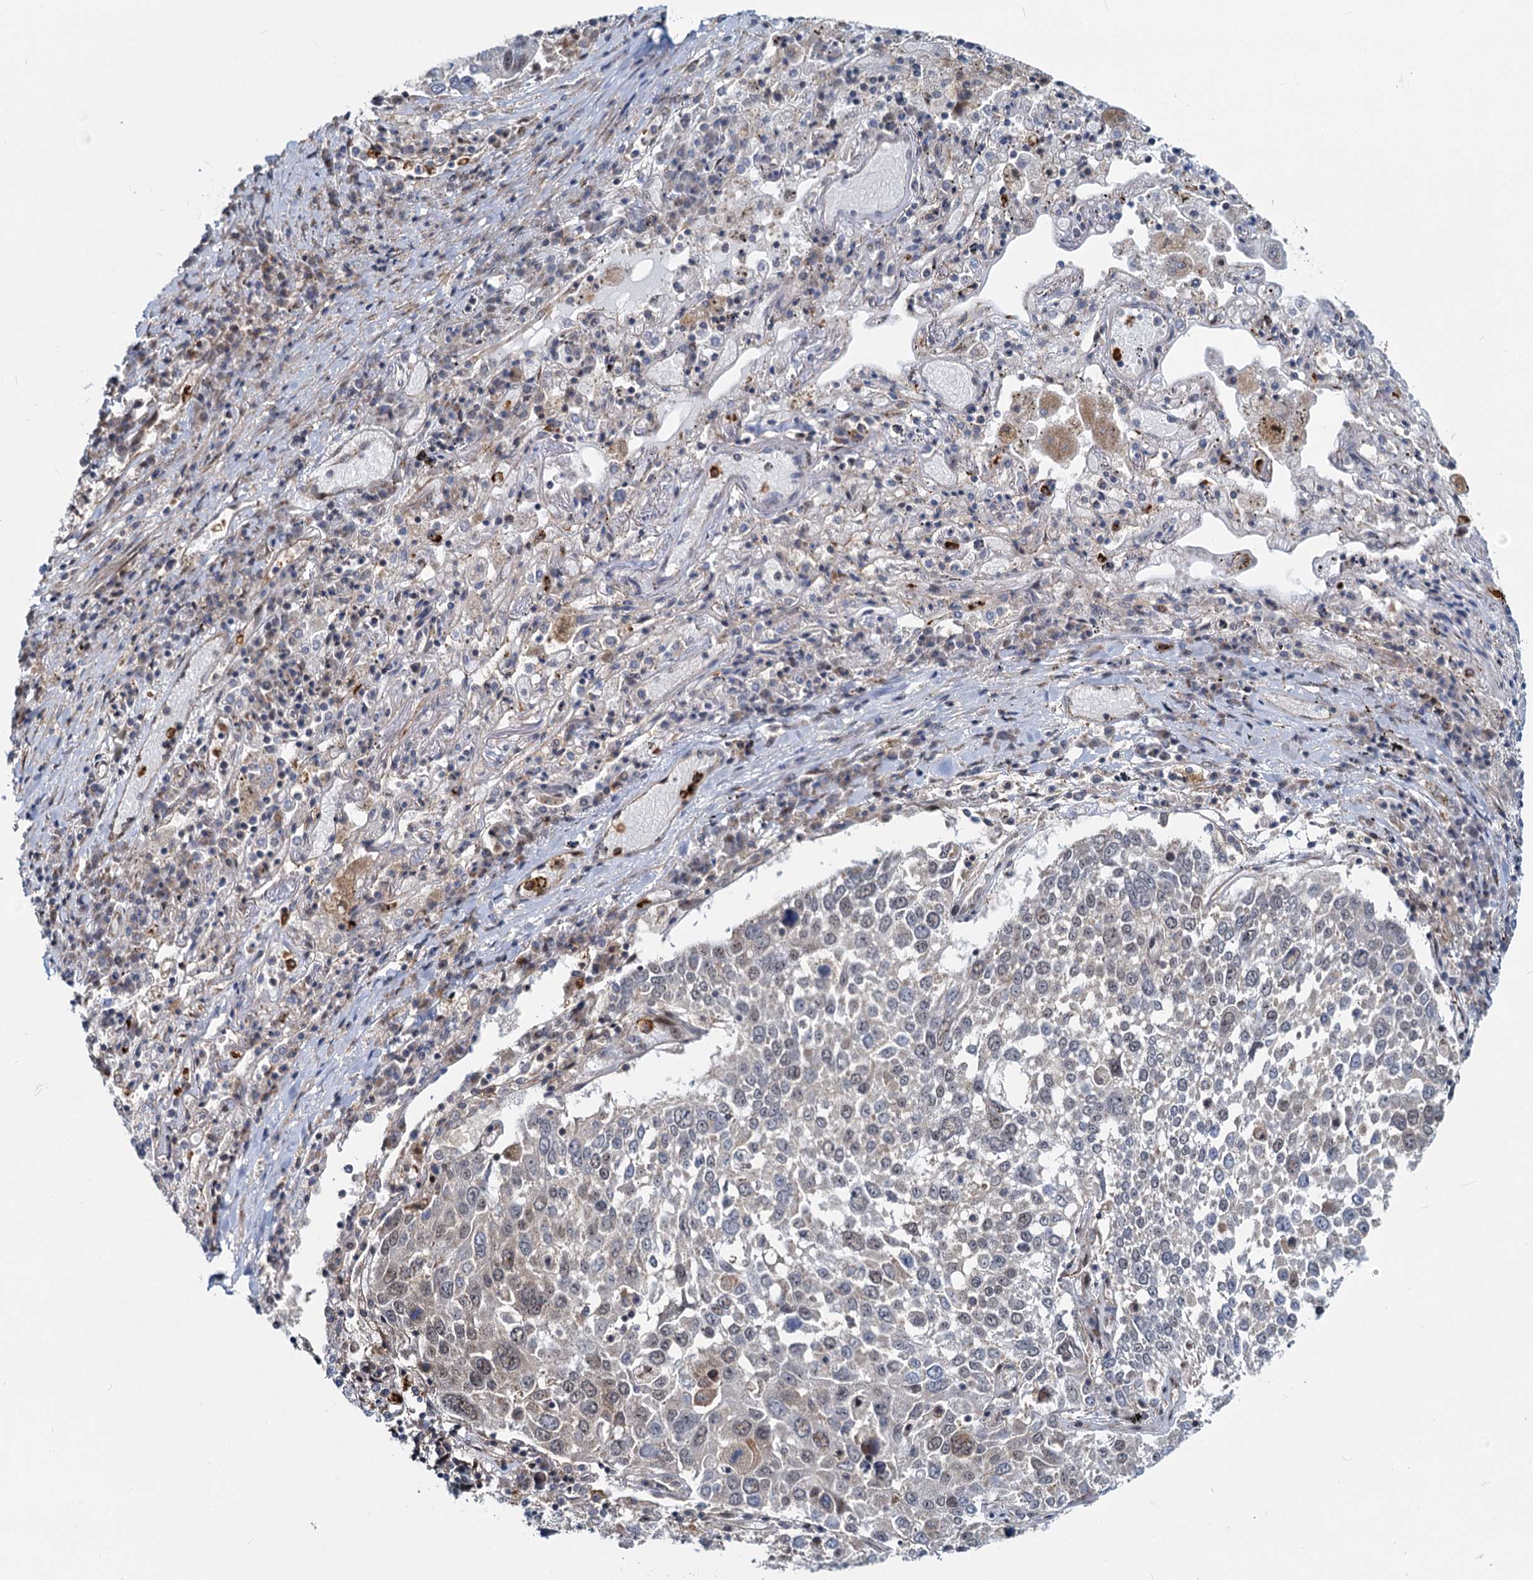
{"staining": {"intensity": "weak", "quantity": "<25%", "location": "nuclear"}, "tissue": "lung cancer", "cell_type": "Tumor cells", "image_type": "cancer", "snomed": [{"axis": "morphology", "description": "Squamous cell carcinoma, NOS"}, {"axis": "topography", "description": "Lung"}], "caption": "Image shows no protein staining in tumor cells of lung squamous cell carcinoma tissue.", "gene": "ADCY2", "patient": {"sex": "male", "age": 65}}